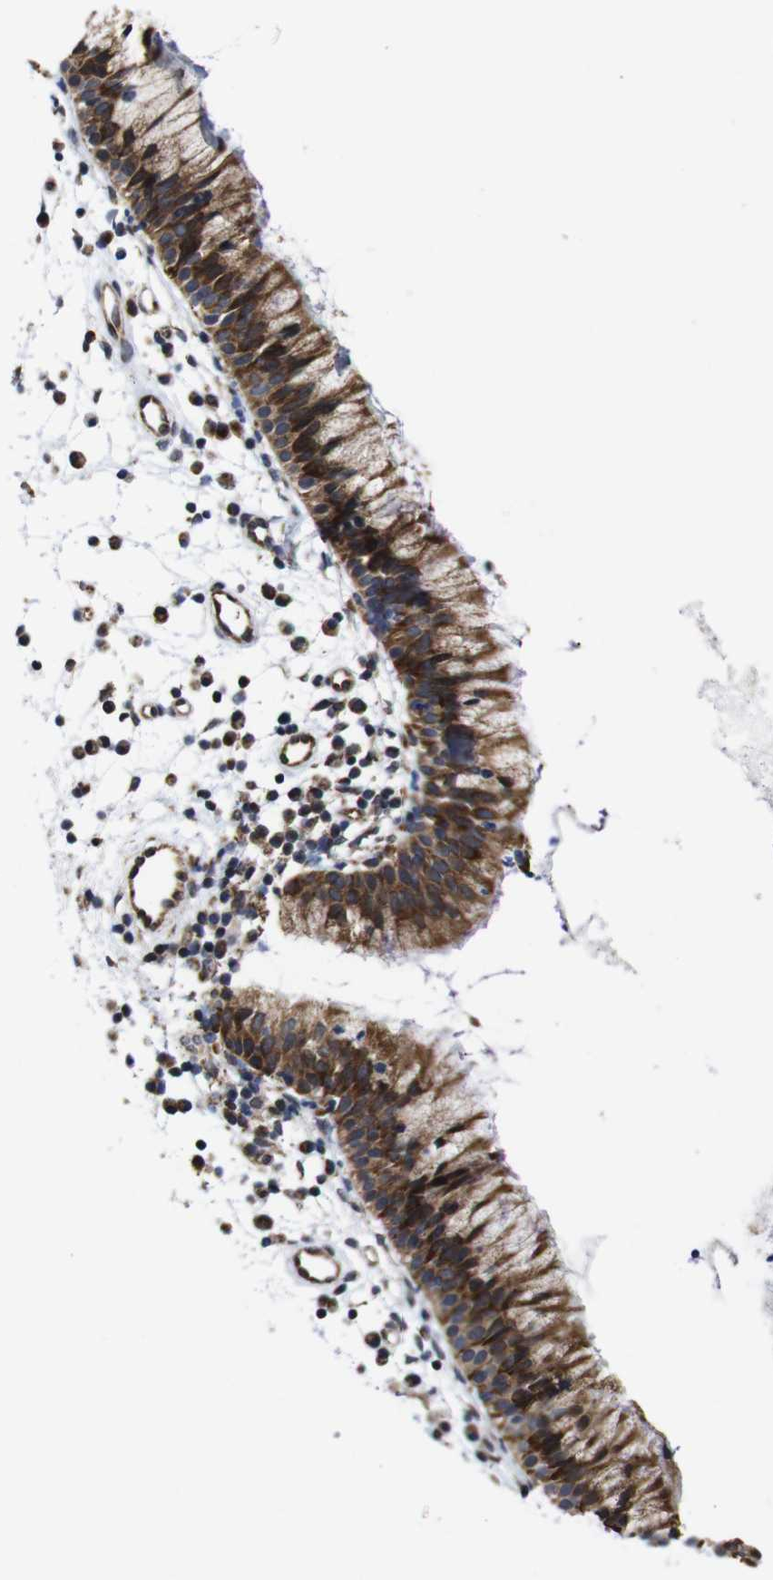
{"staining": {"intensity": "strong", "quantity": ">75%", "location": "cytoplasmic/membranous"}, "tissue": "nasopharynx", "cell_type": "Respiratory epithelial cells", "image_type": "normal", "snomed": [{"axis": "morphology", "description": "Normal tissue, NOS"}, {"axis": "topography", "description": "Nasopharynx"}], "caption": "Protein staining of benign nasopharynx displays strong cytoplasmic/membranous staining in about >75% of respiratory epithelial cells.", "gene": "C17orf80", "patient": {"sex": "male", "age": 21}}